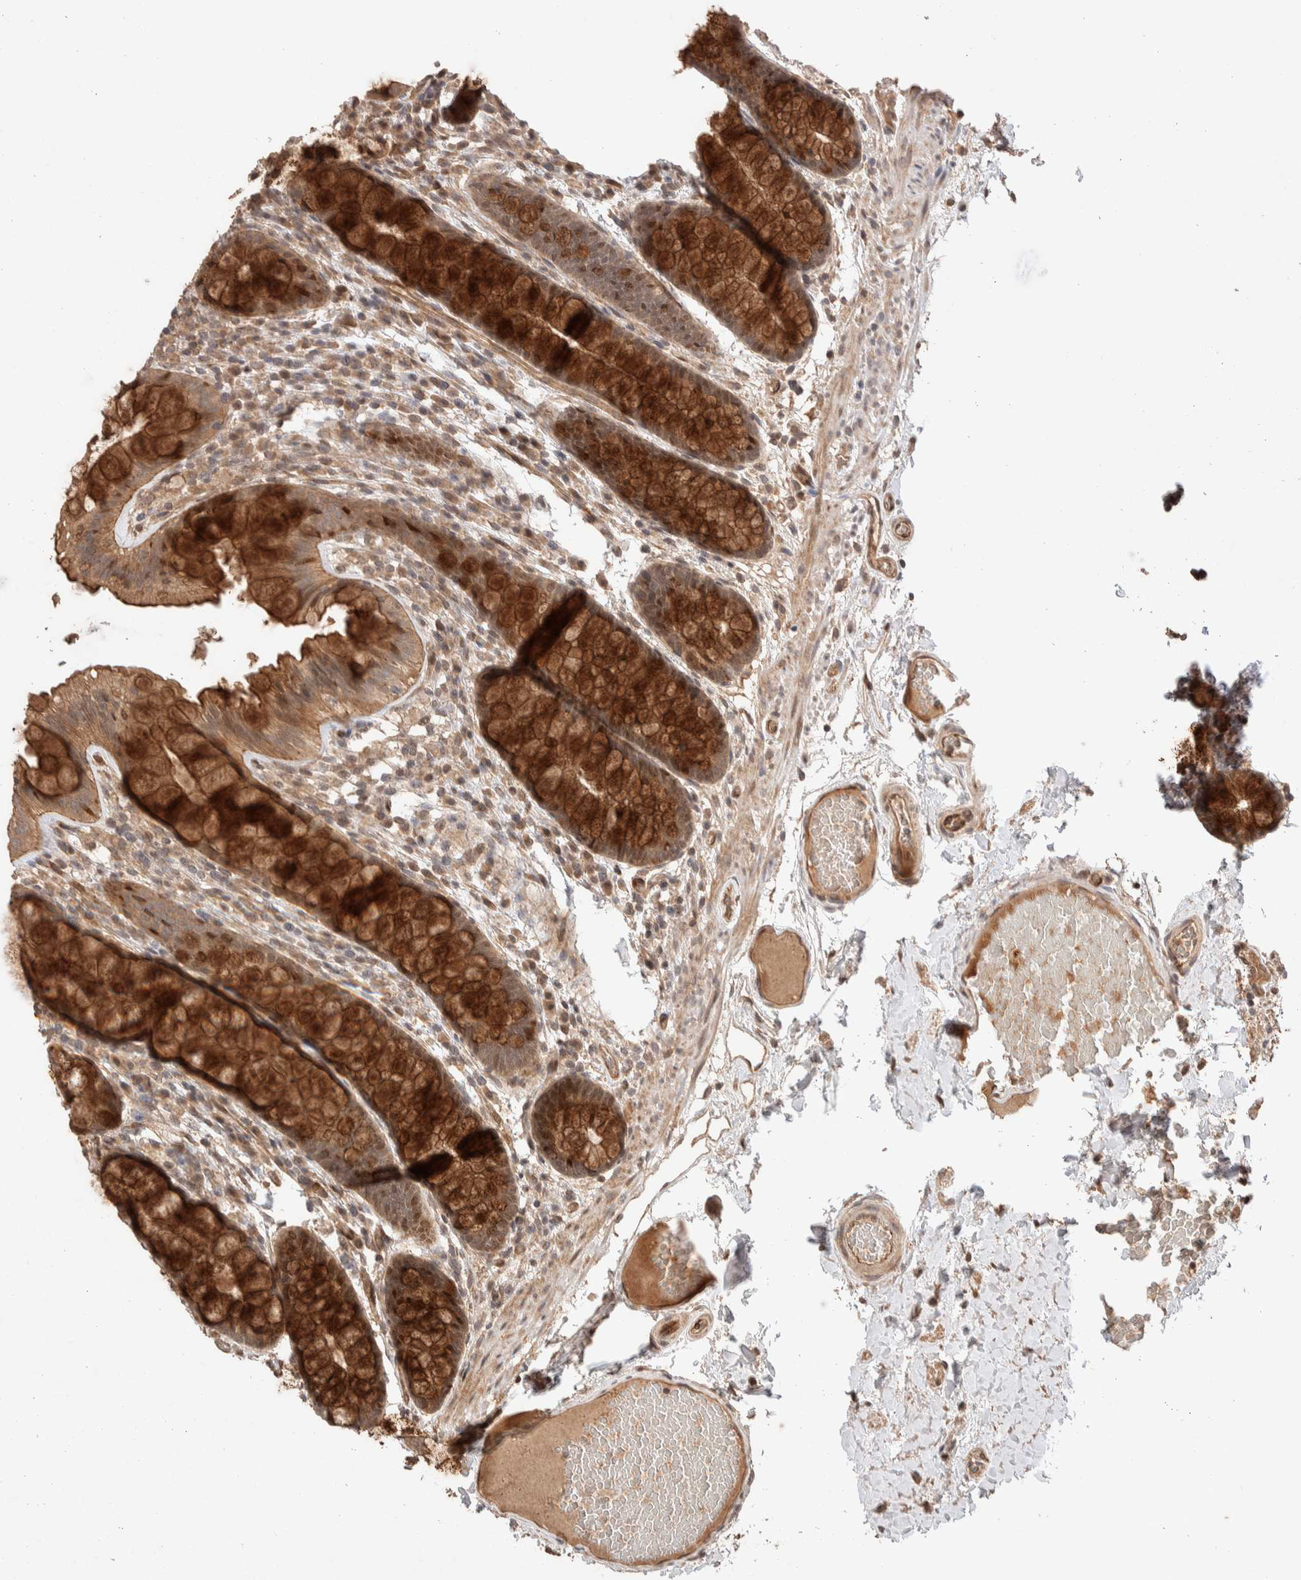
{"staining": {"intensity": "moderate", "quantity": ">75%", "location": "cytoplasmic/membranous"}, "tissue": "colon", "cell_type": "Endothelial cells", "image_type": "normal", "snomed": [{"axis": "morphology", "description": "Normal tissue, NOS"}, {"axis": "topography", "description": "Colon"}], "caption": "DAB immunohistochemical staining of normal human colon demonstrates moderate cytoplasmic/membranous protein positivity in approximately >75% of endothelial cells.", "gene": "PRDM15", "patient": {"sex": "female", "age": 56}}